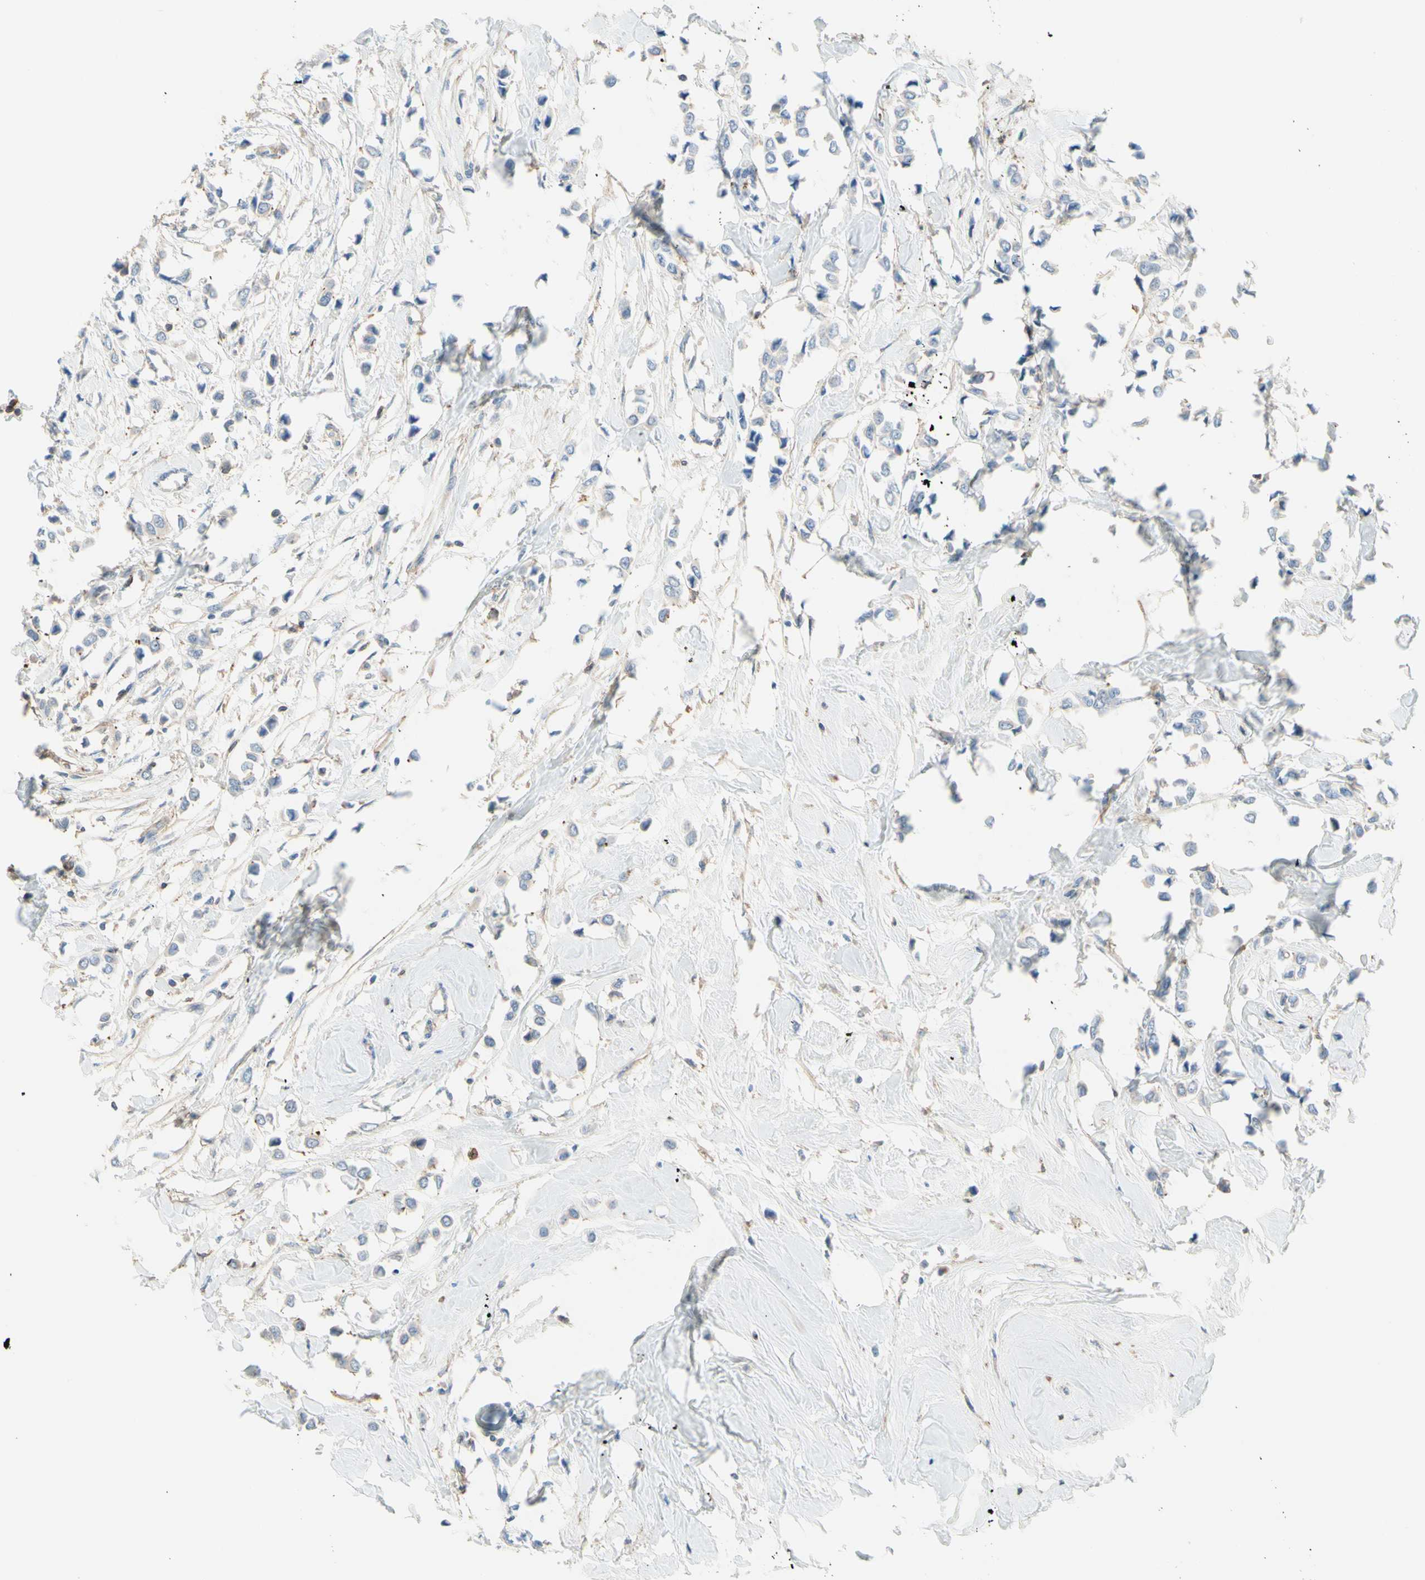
{"staining": {"intensity": "negative", "quantity": "none", "location": "none"}, "tissue": "breast cancer", "cell_type": "Tumor cells", "image_type": "cancer", "snomed": [{"axis": "morphology", "description": "Lobular carcinoma"}, {"axis": "topography", "description": "Breast"}], "caption": "There is no significant positivity in tumor cells of breast lobular carcinoma. The staining was performed using DAB to visualize the protein expression in brown, while the nuclei were stained in blue with hematoxylin (Magnification: 20x).", "gene": "SEMA4C", "patient": {"sex": "female", "age": 51}}